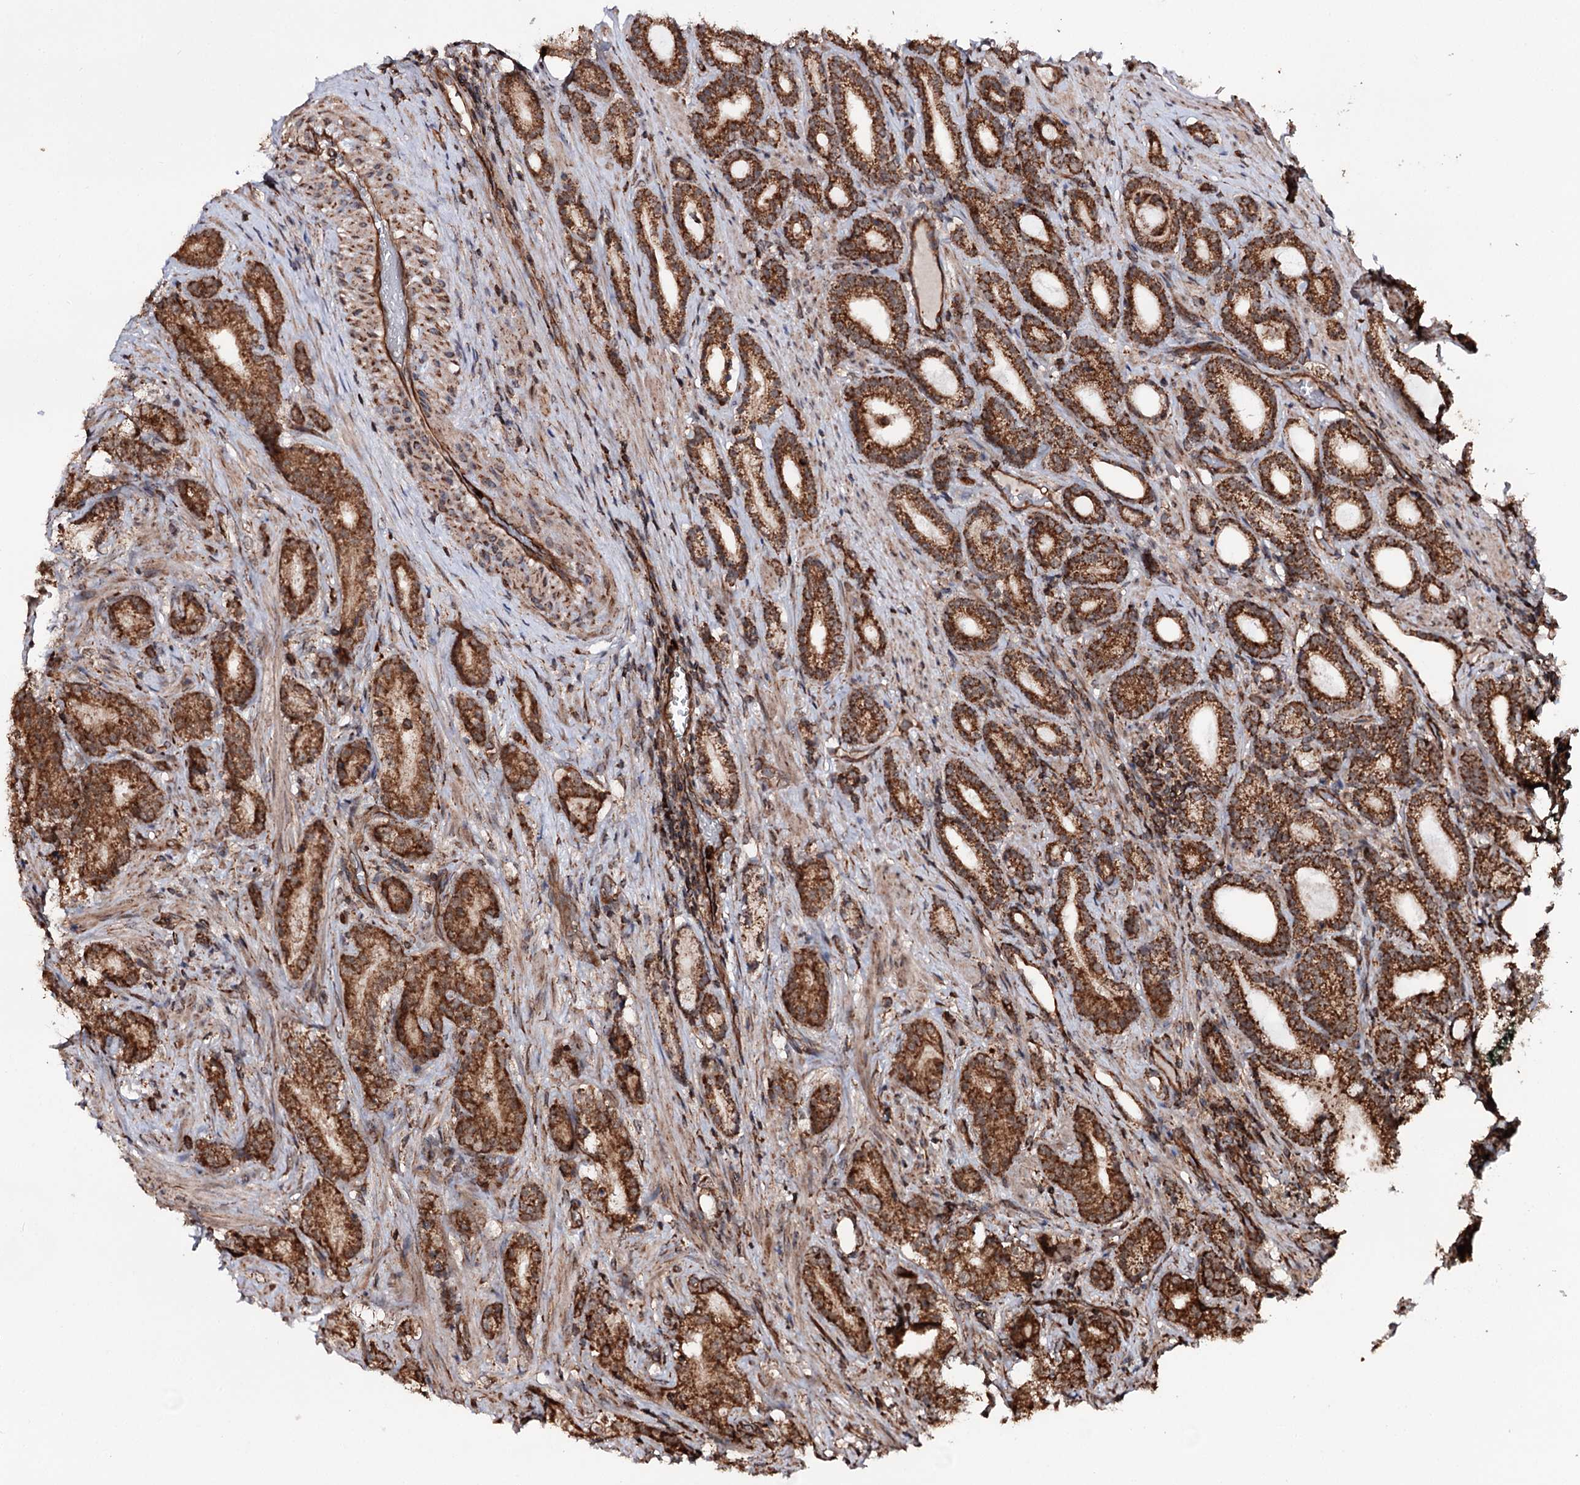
{"staining": {"intensity": "strong", "quantity": ">75%", "location": "cytoplasmic/membranous"}, "tissue": "prostate cancer", "cell_type": "Tumor cells", "image_type": "cancer", "snomed": [{"axis": "morphology", "description": "Adenocarcinoma, Low grade"}, {"axis": "topography", "description": "Prostate"}], "caption": "The image displays staining of prostate cancer, revealing strong cytoplasmic/membranous protein positivity (brown color) within tumor cells.", "gene": "FGFR1OP2", "patient": {"sex": "male", "age": 71}}